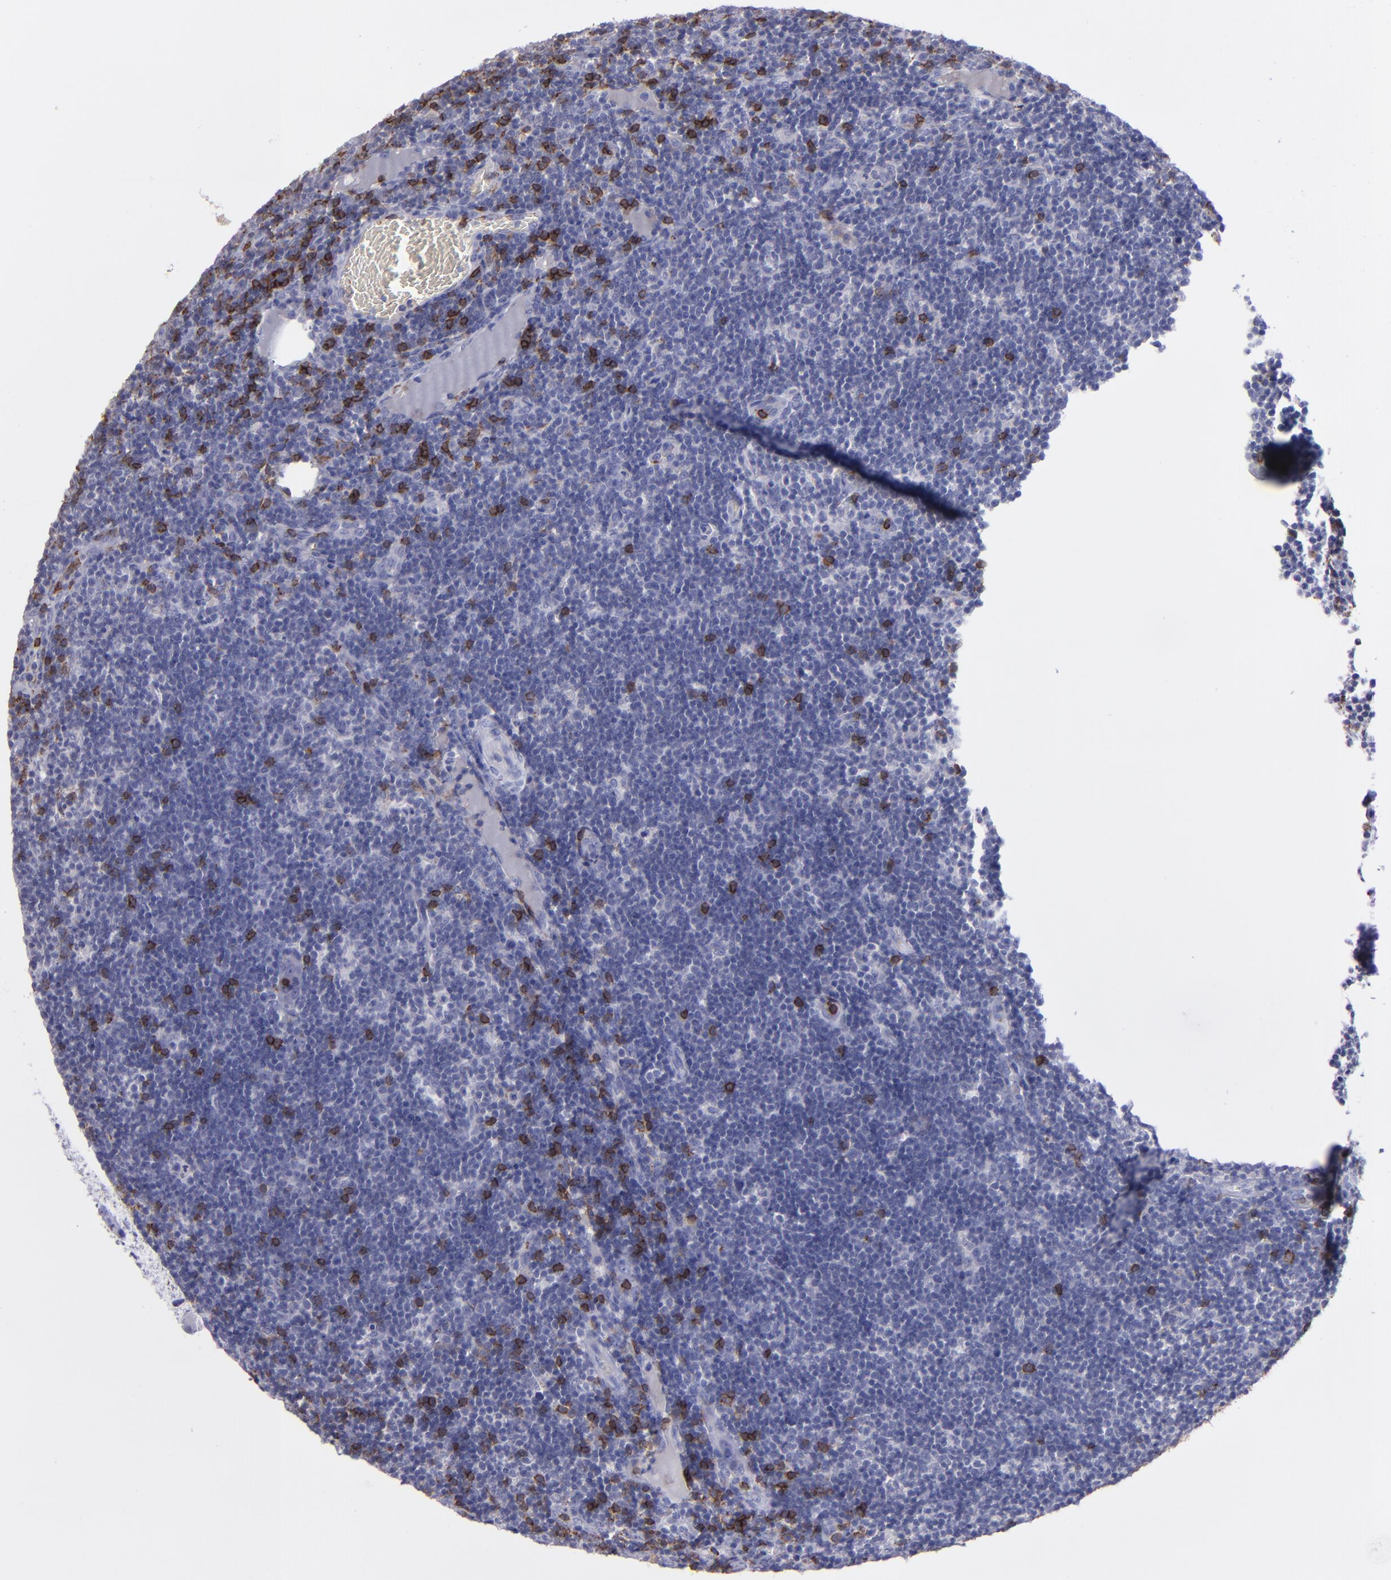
{"staining": {"intensity": "moderate", "quantity": "25%-75%", "location": "cytoplasmic/membranous"}, "tissue": "lymph node", "cell_type": "Germinal center cells", "image_type": "normal", "snomed": [{"axis": "morphology", "description": "Normal tissue, NOS"}, {"axis": "morphology", "description": "Inflammation, NOS"}, {"axis": "topography", "description": "Lymph node"}, {"axis": "topography", "description": "Salivary gland"}], "caption": "Immunohistochemical staining of normal lymph node demonstrates 25%-75% levels of moderate cytoplasmic/membranous protein staining in approximately 25%-75% of germinal center cells.", "gene": "CD37", "patient": {"sex": "male", "age": 3}}